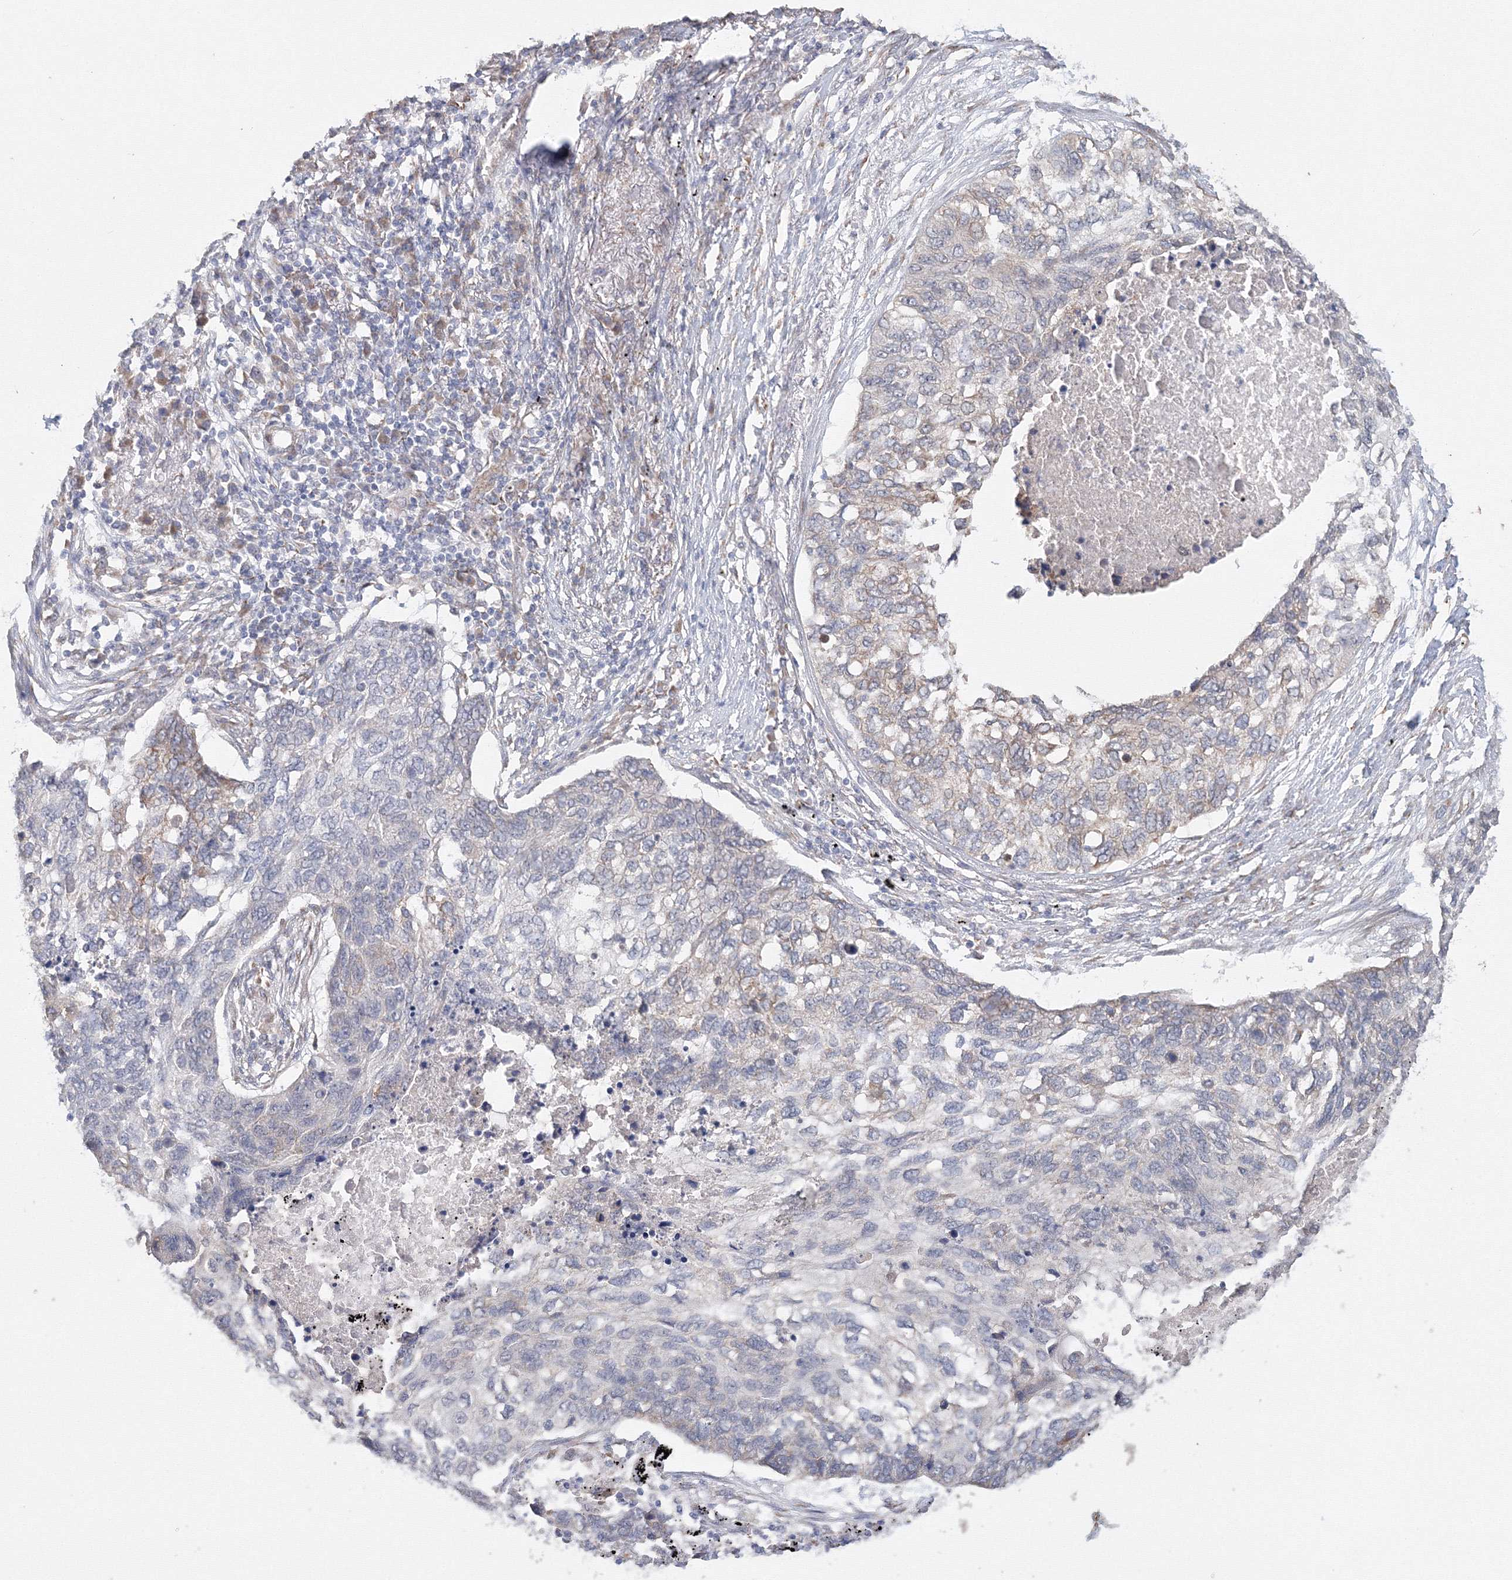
{"staining": {"intensity": "negative", "quantity": "none", "location": "none"}, "tissue": "lung cancer", "cell_type": "Tumor cells", "image_type": "cancer", "snomed": [{"axis": "morphology", "description": "Squamous cell carcinoma, NOS"}, {"axis": "topography", "description": "Lung"}], "caption": "Tumor cells are negative for protein expression in human lung cancer. (Brightfield microscopy of DAB (3,3'-diaminobenzidine) IHC at high magnification).", "gene": "DHRS12", "patient": {"sex": "female", "age": 63}}